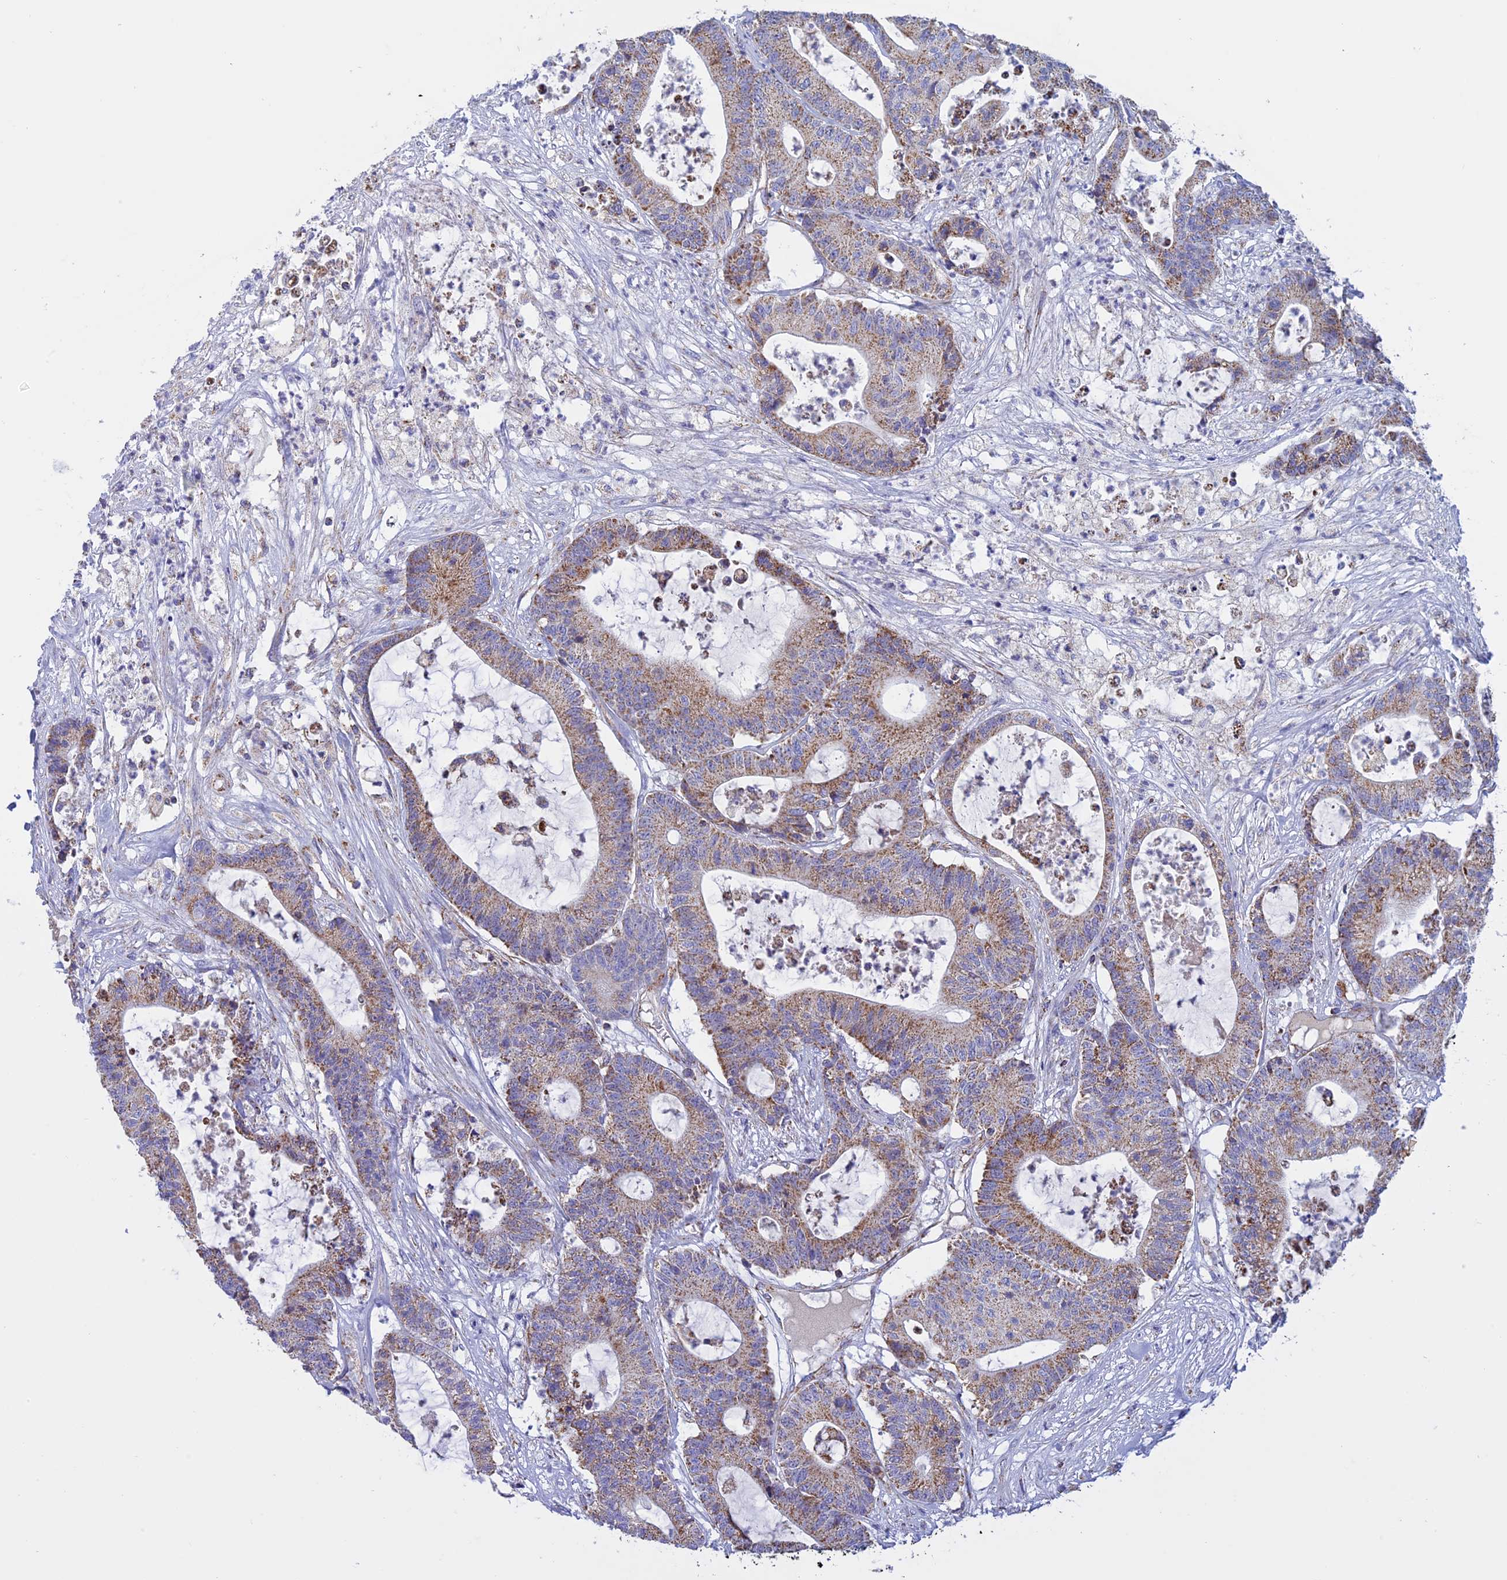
{"staining": {"intensity": "moderate", "quantity": ">75%", "location": "cytoplasmic/membranous"}, "tissue": "colorectal cancer", "cell_type": "Tumor cells", "image_type": "cancer", "snomed": [{"axis": "morphology", "description": "Adenocarcinoma, NOS"}, {"axis": "topography", "description": "Colon"}], "caption": "DAB (3,3'-diaminobenzidine) immunohistochemical staining of human adenocarcinoma (colorectal) reveals moderate cytoplasmic/membranous protein positivity in about >75% of tumor cells.", "gene": "KCNG1", "patient": {"sex": "female", "age": 84}}